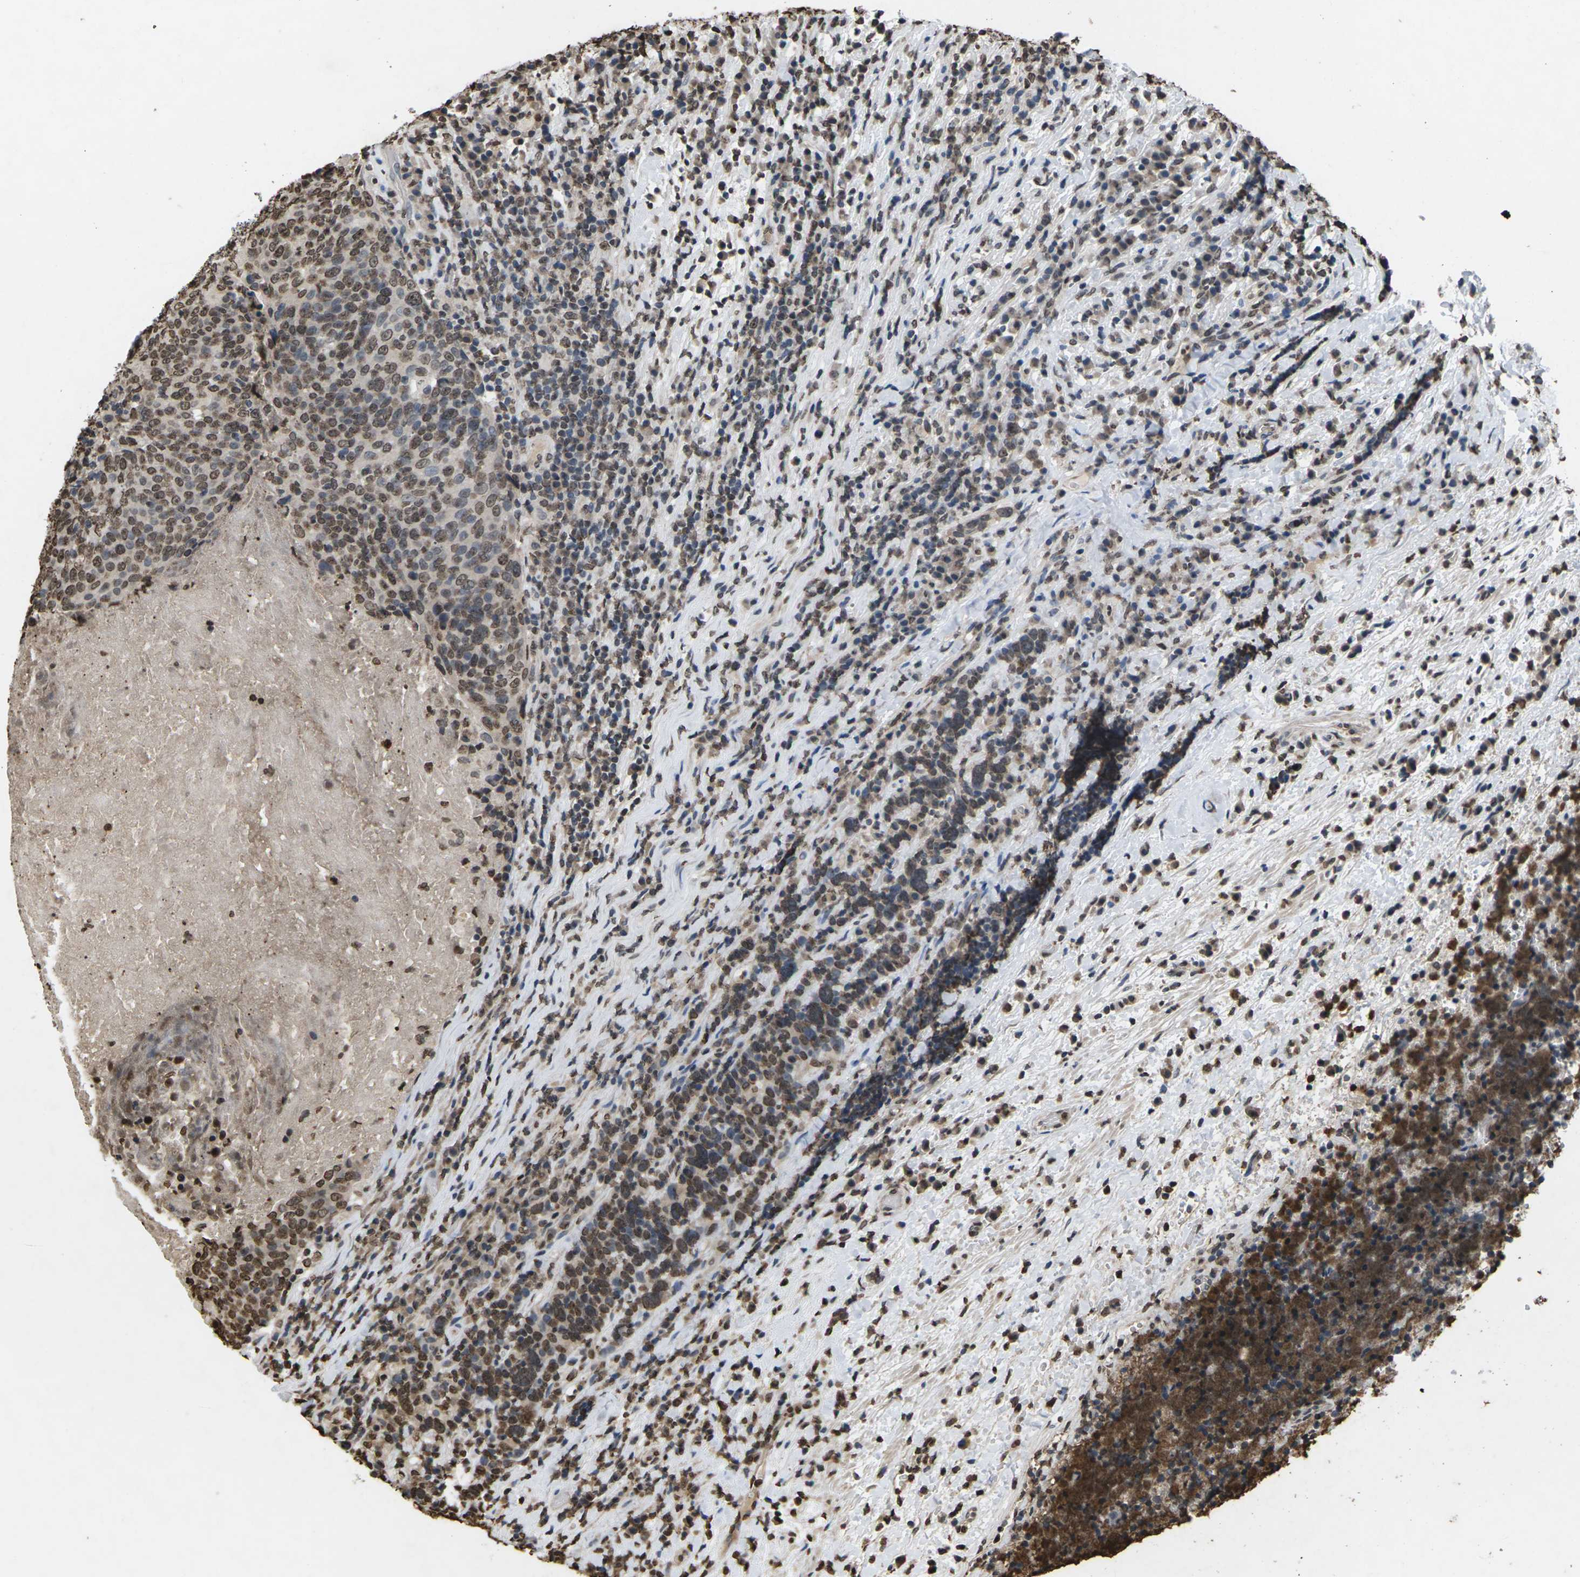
{"staining": {"intensity": "moderate", "quantity": ">75%", "location": "nuclear"}, "tissue": "head and neck cancer", "cell_type": "Tumor cells", "image_type": "cancer", "snomed": [{"axis": "morphology", "description": "Squamous cell carcinoma, NOS"}, {"axis": "morphology", "description": "Squamous cell carcinoma, metastatic, NOS"}, {"axis": "topography", "description": "Lymph node"}, {"axis": "topography", "description": "Head-Neck"}], "caption": "IHC staining of metastatic squamous cell carcinoma (head and neck), which exhibits medium levels of moderate nuclear positivity in approximately >75% of tumor cells indicating moderate nuclear protein staining. The staining was performed using DAB (brown) for protein detection and nuclei were counterstained in hematoxylin (blue).", "gene": "EMSY", "patient": {"sex": "male", "age": 62}}